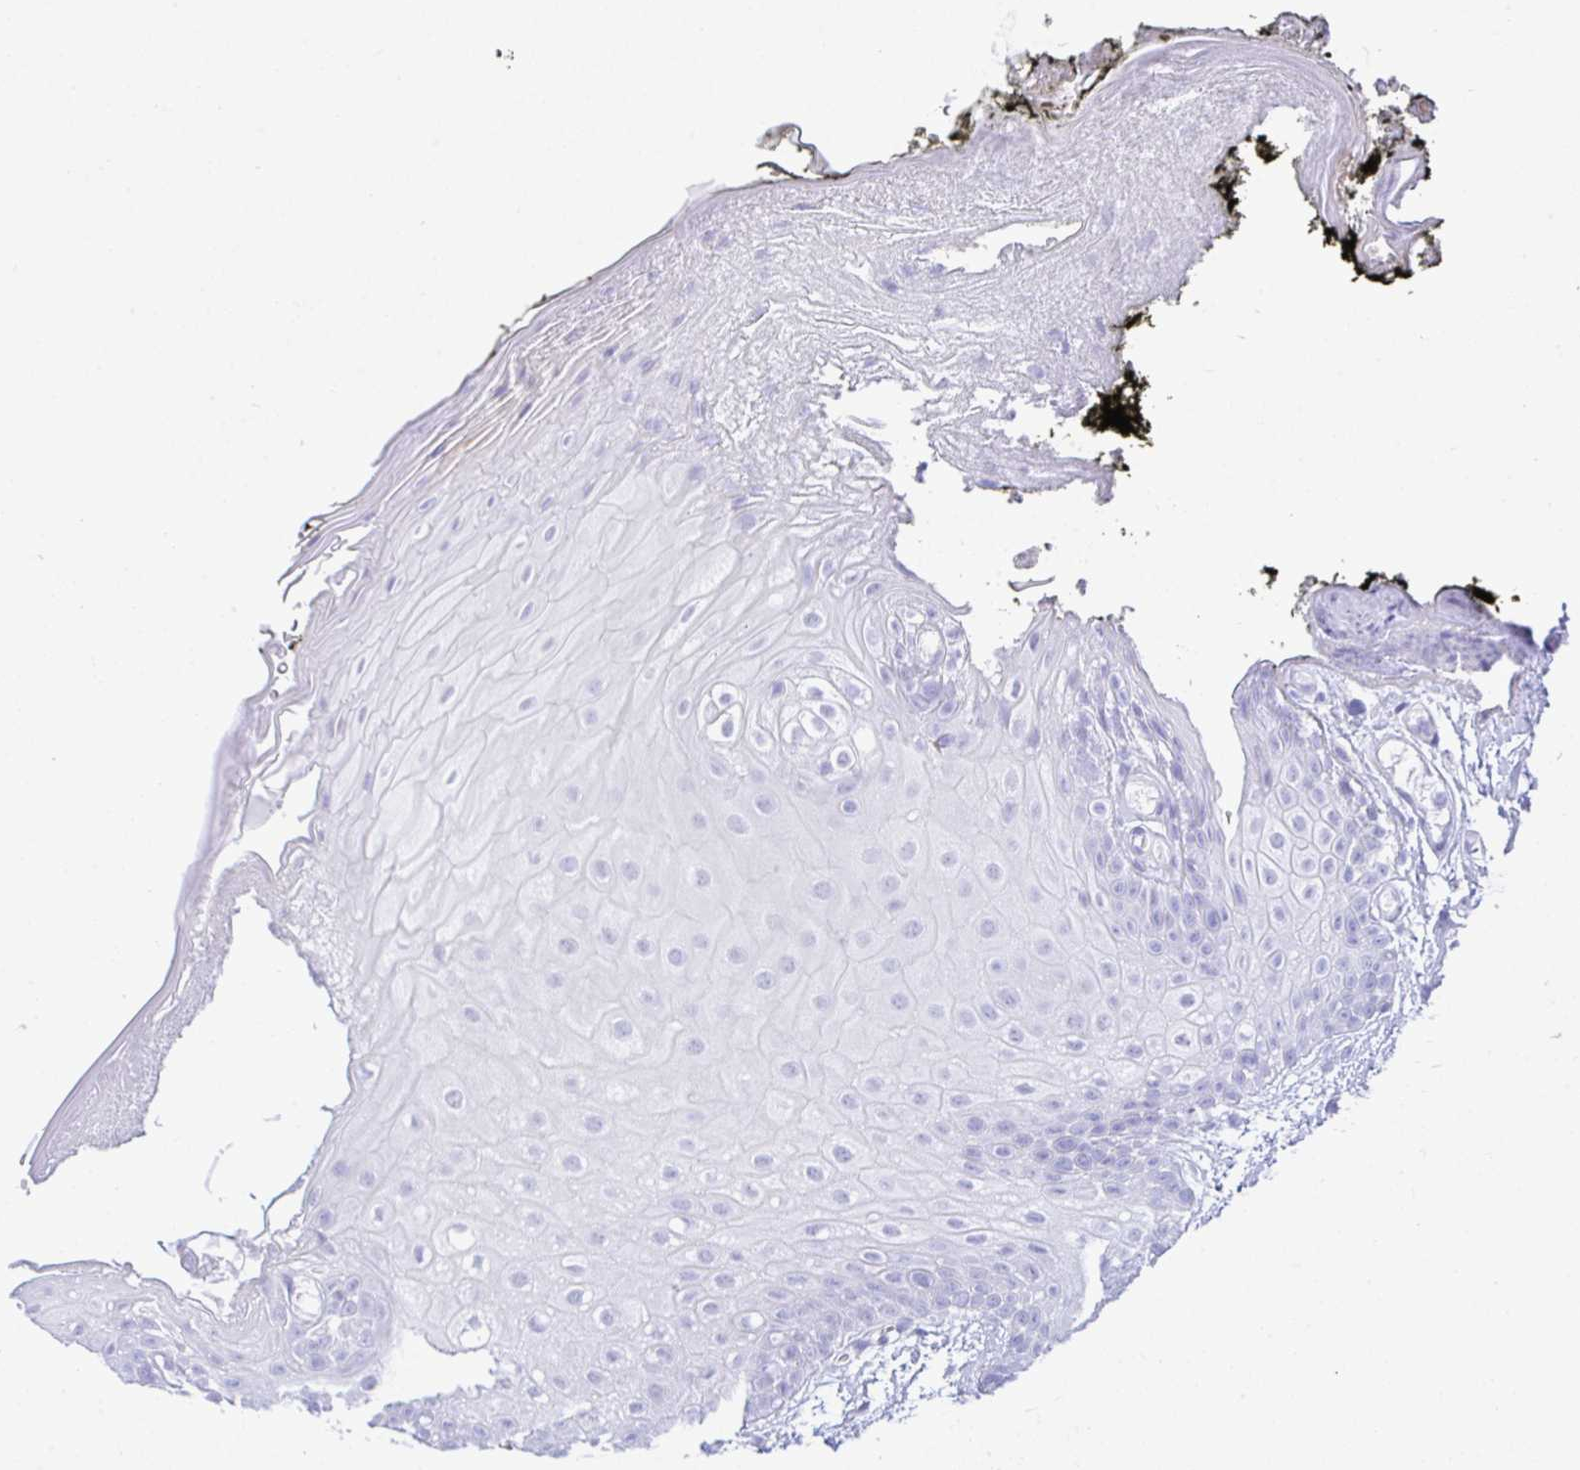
{"staining": {"intensity": "negative", "quantity": "none", "location": "none"}, "tissue": "oral mucosa", "cell_type": "Squamous epithelial cells", "image_type": "normal", "snomed": [{"axis": "morphology", "description": "Normal tissue, NOS"}, {"axis": "morphology", "description": "Squamous cell carcinoma, NOS"}, {"axis": "topography", "description": "Oral tissue"}, {"axis": "topography", "description": "Tounge, NOS"}, {"axis": "topography", "description": "Head-Neck"}], "caption": "The image demonstrates no significant staining in squamous epithelial cells of oral mucosa. Brightfield microscopy of immunohistochemistry (IHC) stained with DAB (brown) and hematoxylin (blue), captured at high magnification.", "gene": "SELENOV", "patient": {"sex": "male", "age": 76}}